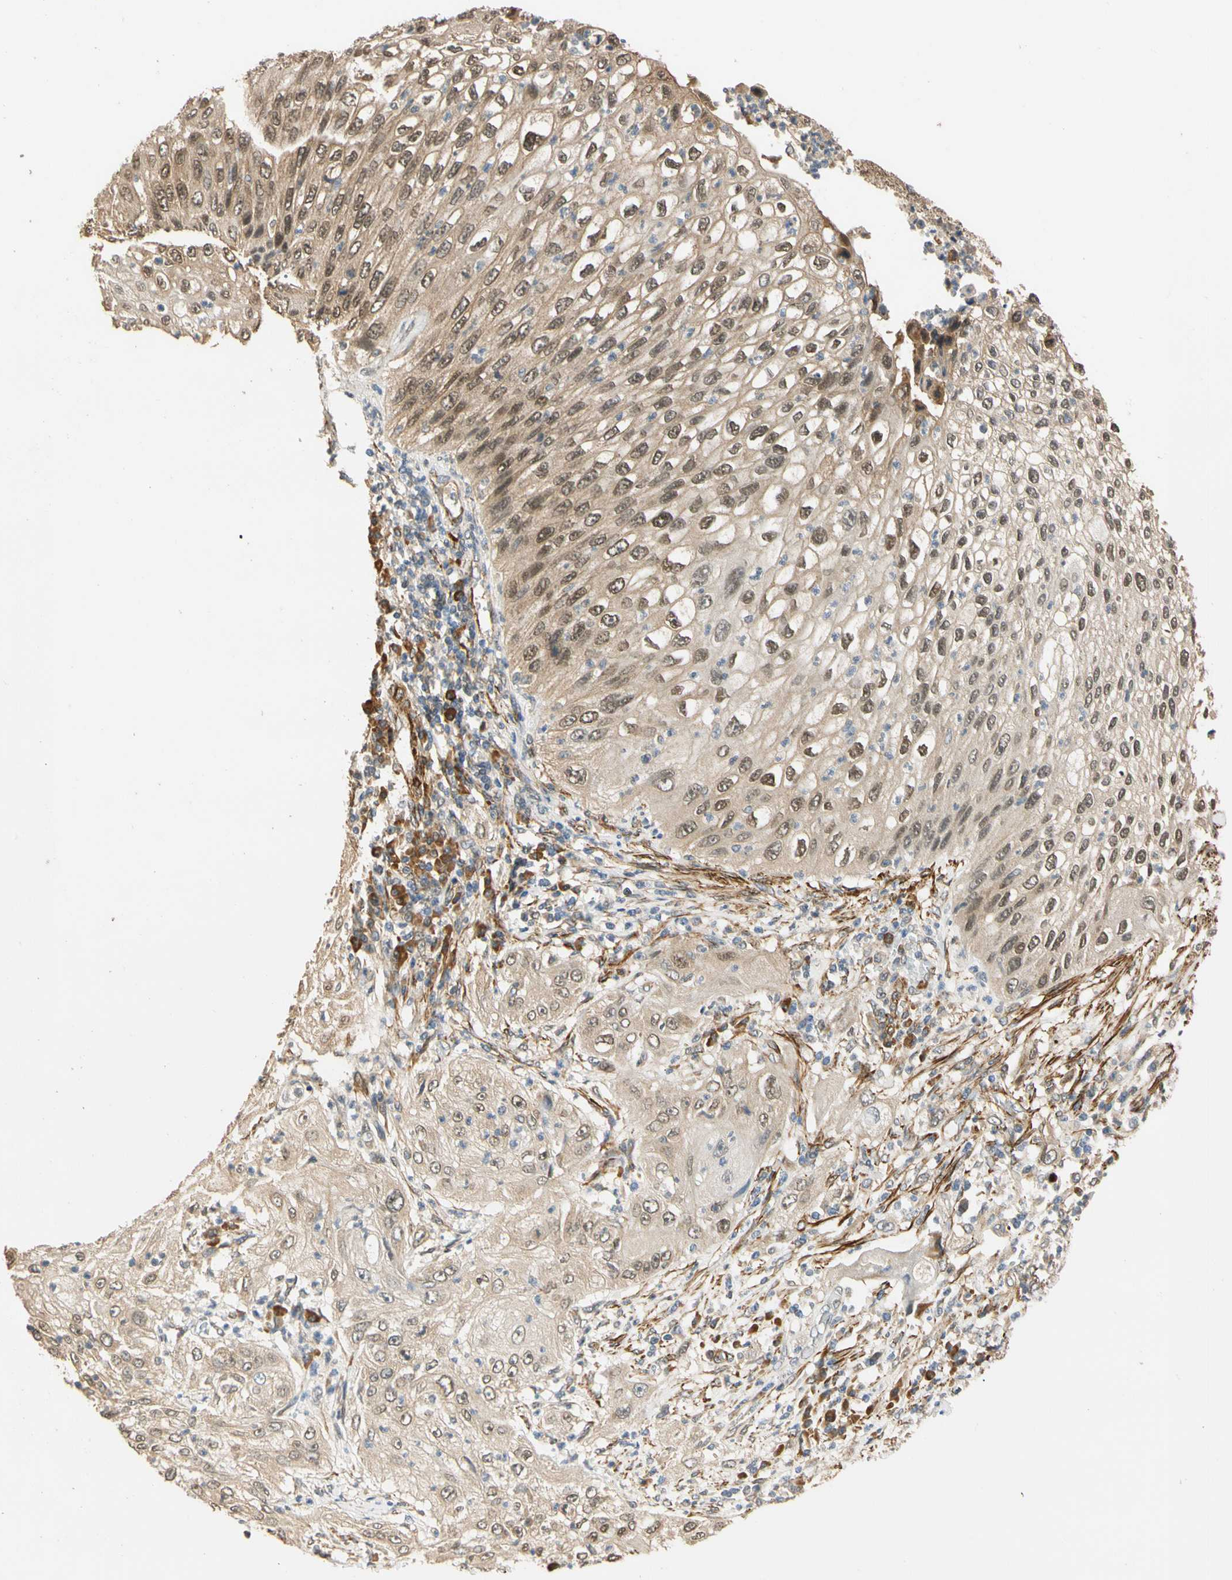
{"staining": {"intensity": "moderate", "quantity": "25%-75%", "location": "nuclear"}, "tissue": "lung cancer", "cell_type": "Tumor cells", "image_type": "cancer", "snomed": [{"axis": "morphology", "description": "Inflammation, NOS"}, {"axis": "morphology", "description": "Squamous cell carcinoma, NOS"}, {"axis": "topography", "description": "Lymph node"}, {"axis": "topography", "description": "Soft tissue"}, {"axis": "topography", "description": "Lung"}], "caption": "Protein expression analysis of squamous cell carcinoma (lung) shows moderate nuclear staining in approximately 25%-75% of tumor cells. The protein is shown in brown color, while the nuclei are stained blue.", "gene": "QSER1", "patient": {"sex": "male", "age": 66}}